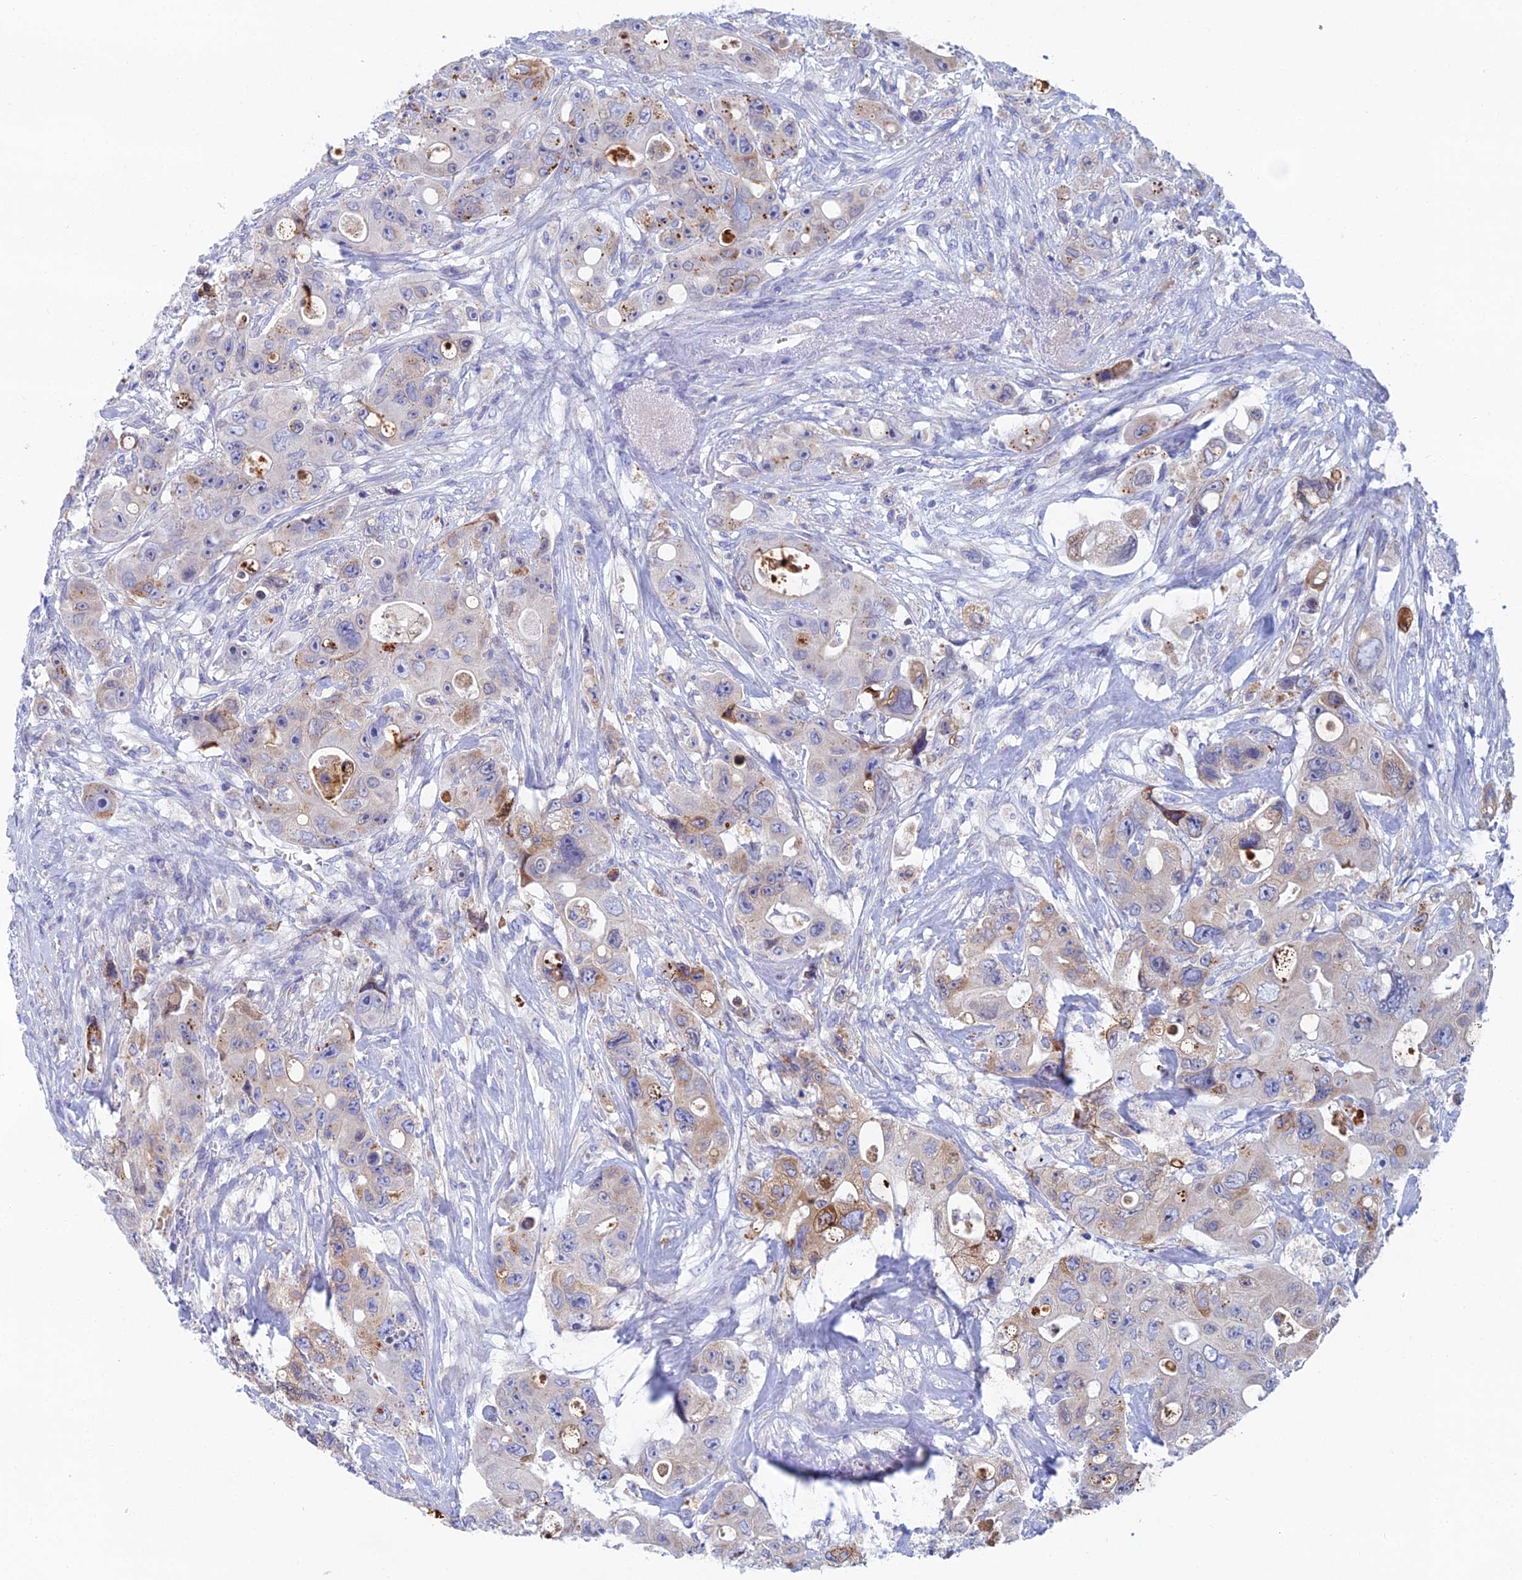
{"staining": {"intensity": "moderate", "quantity": "<25%", "location": "cytoplasmic/membranous"}, "tissue": "colorectal cancer", "cell_type": "Tumor cells", "image_type": "cancer", "snomed": [{"axis": "morphology", "description": "Adenocarcinoma, NOS"}, {"axis": "topography", "description": "Colon"}], "caption": "Moderate cytoplasmic/membranous expression for a protein is seen in approximately <25% of tumor cells of adenocarcinoma (colorectal) using IHC.", "gene": "CFAP210", "patient": {"sex": "female", "age": 46}}